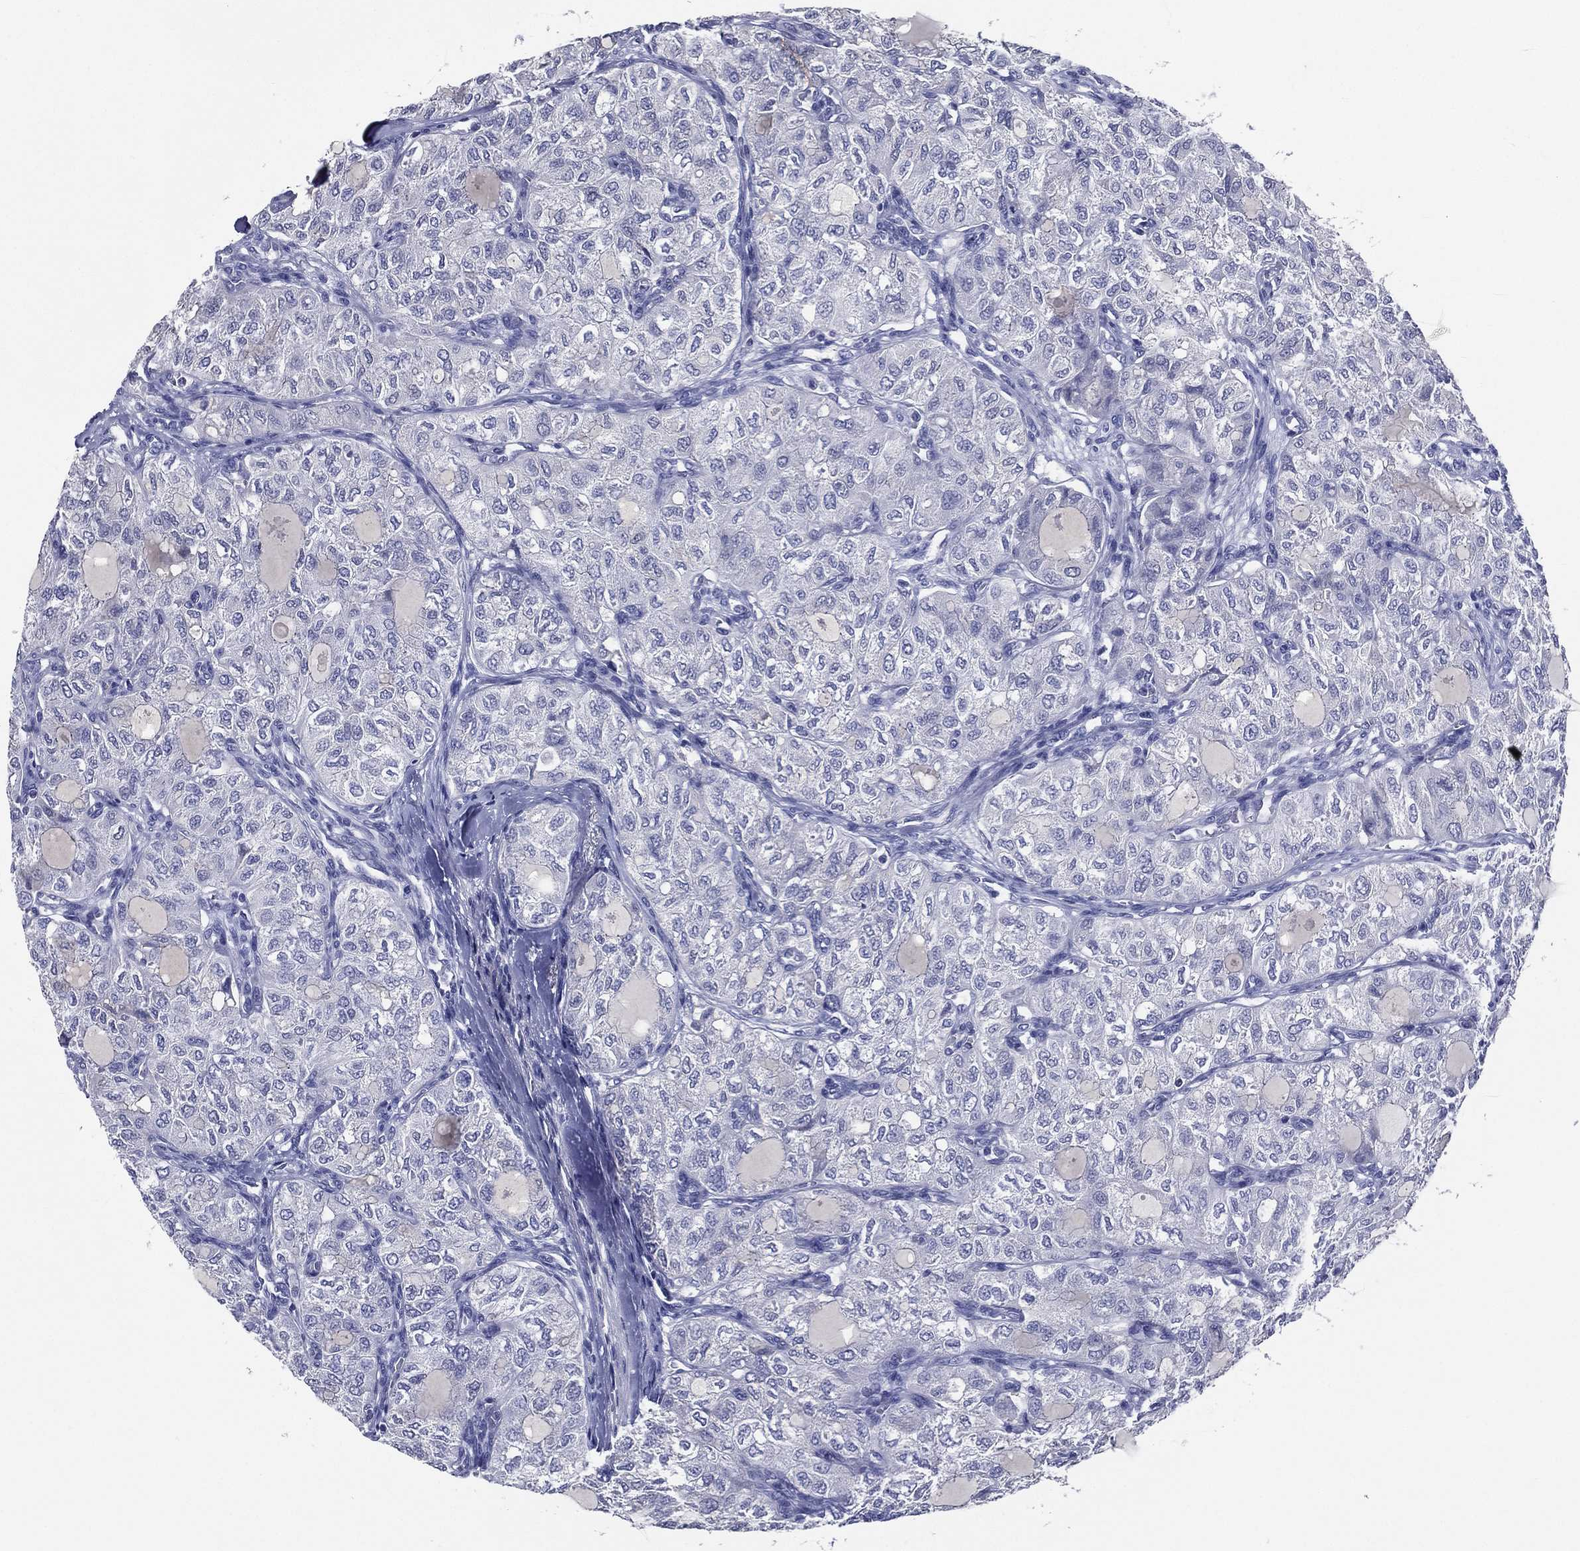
{"staining": {"intensity": "negative", "quantity": "none", "location": "none"}, "tissue": "thyroid cancer", "cell_type": "Tumor cells", "image_type": "cancer", "snomed": [{"axis": "morphology", "description": "Follicular adenoma carcinoma, NOS"}, {"axis": "topography", "description": "Thyroid gland"}], "caption": "Tumor cells show no significant protein expression in thyroid cancer (follicular adenoma carcinoma).", "gene": "TFAP2A", "patient": {"sex": "male", "age": 75}}